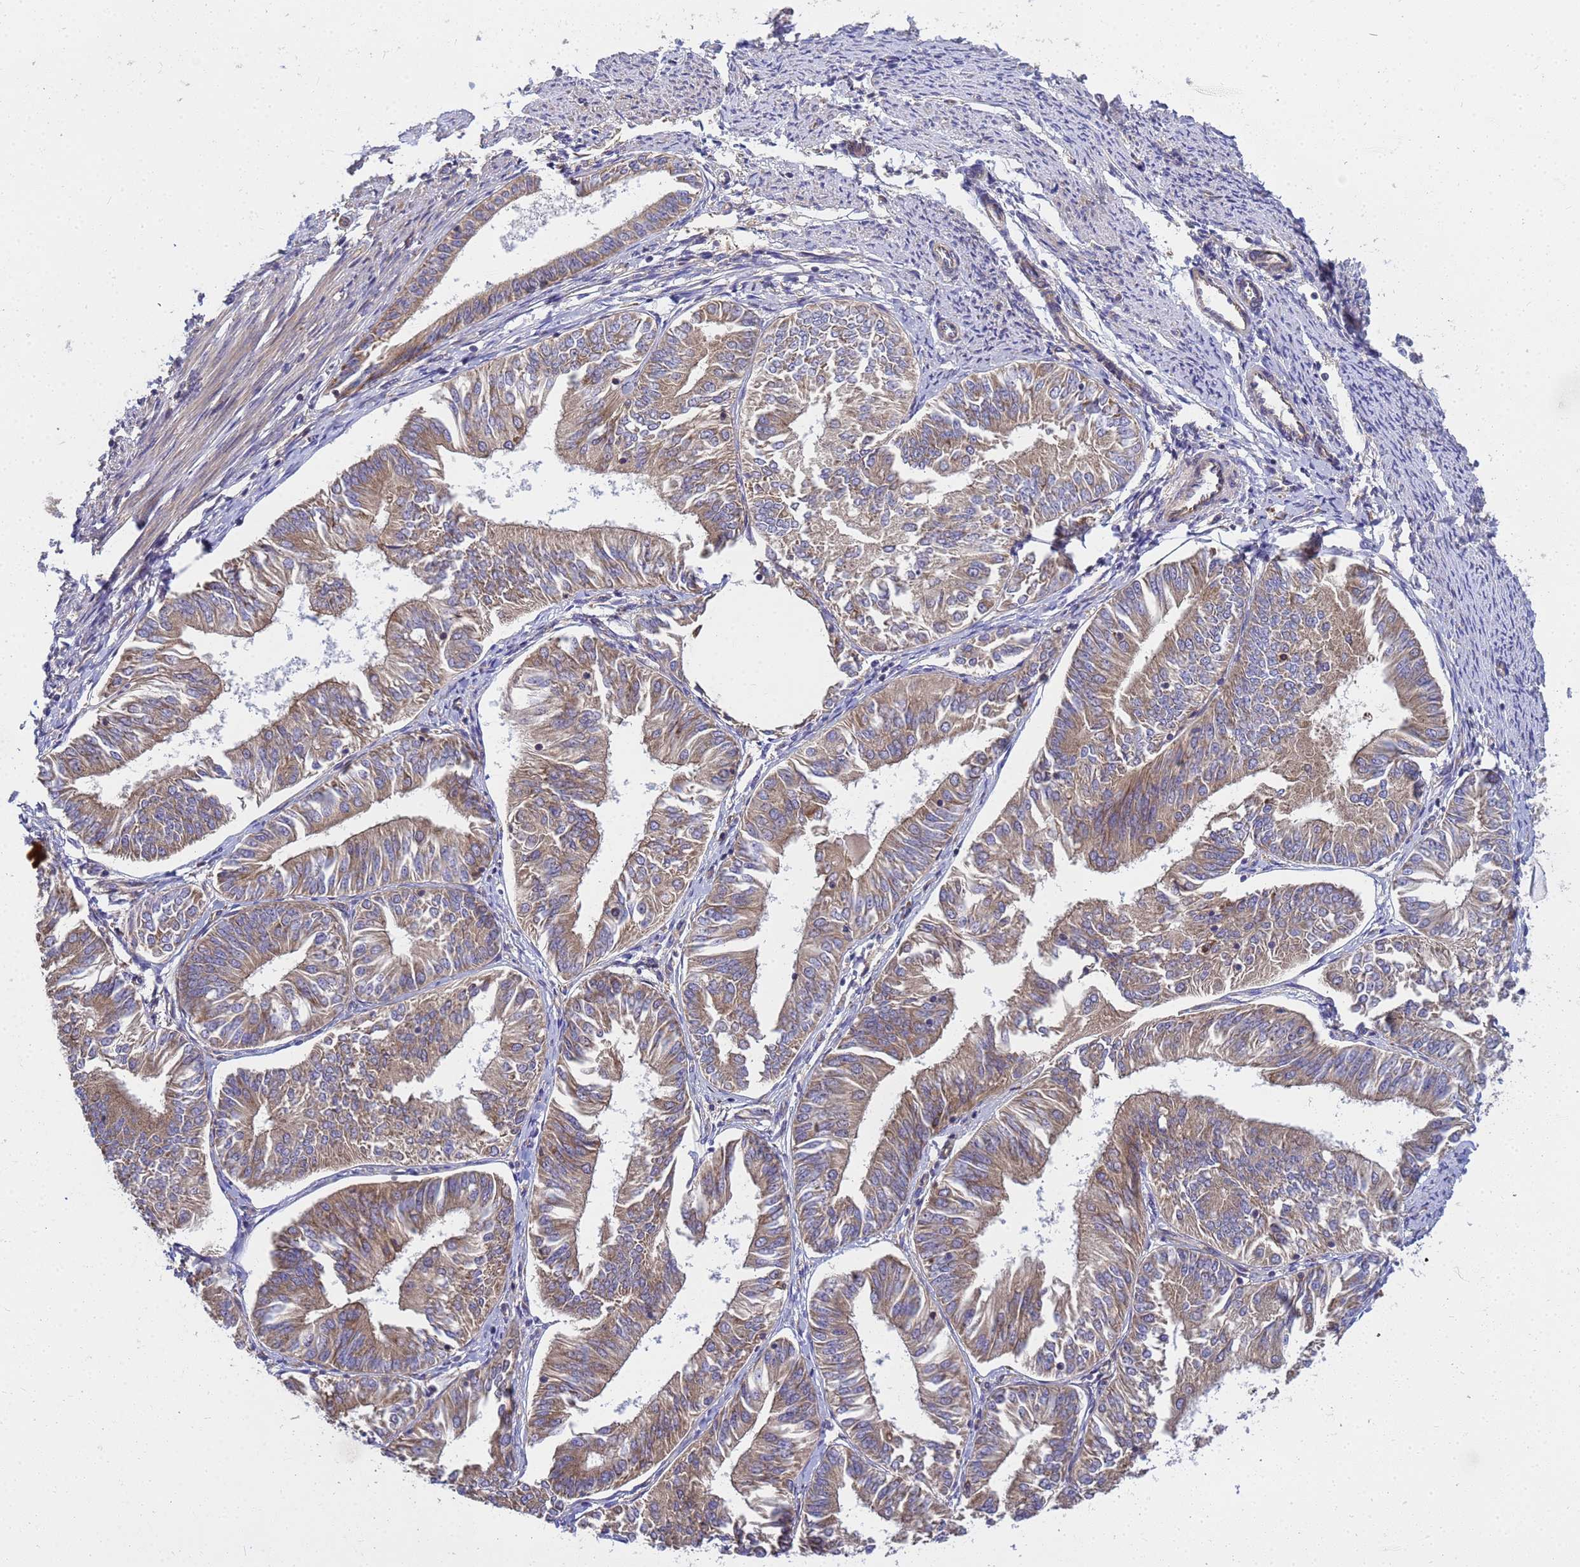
{"staining": {"intensity": "moderate", "quantity": ">75%", "location": "cytoplasmic/membranous"}, "tissue": "endometrial cancer", "cell_type": "Tumor cells", "image_type": "cancer", "snomed": [{"axis": "morphology", "description": "Adenocarcinoma, NOS"}, {"axis": "topography", "description": "Endometrium"}], "caption": "Human endometrial cancer (adenocarcinoma) stained for a protein (brown) demonstrates moderate cytoplasmic/membranous positive expression in approximately >75% of tumor cells.", "gene": "BECN1", "patient": {"sex": "female", "age": 58}}